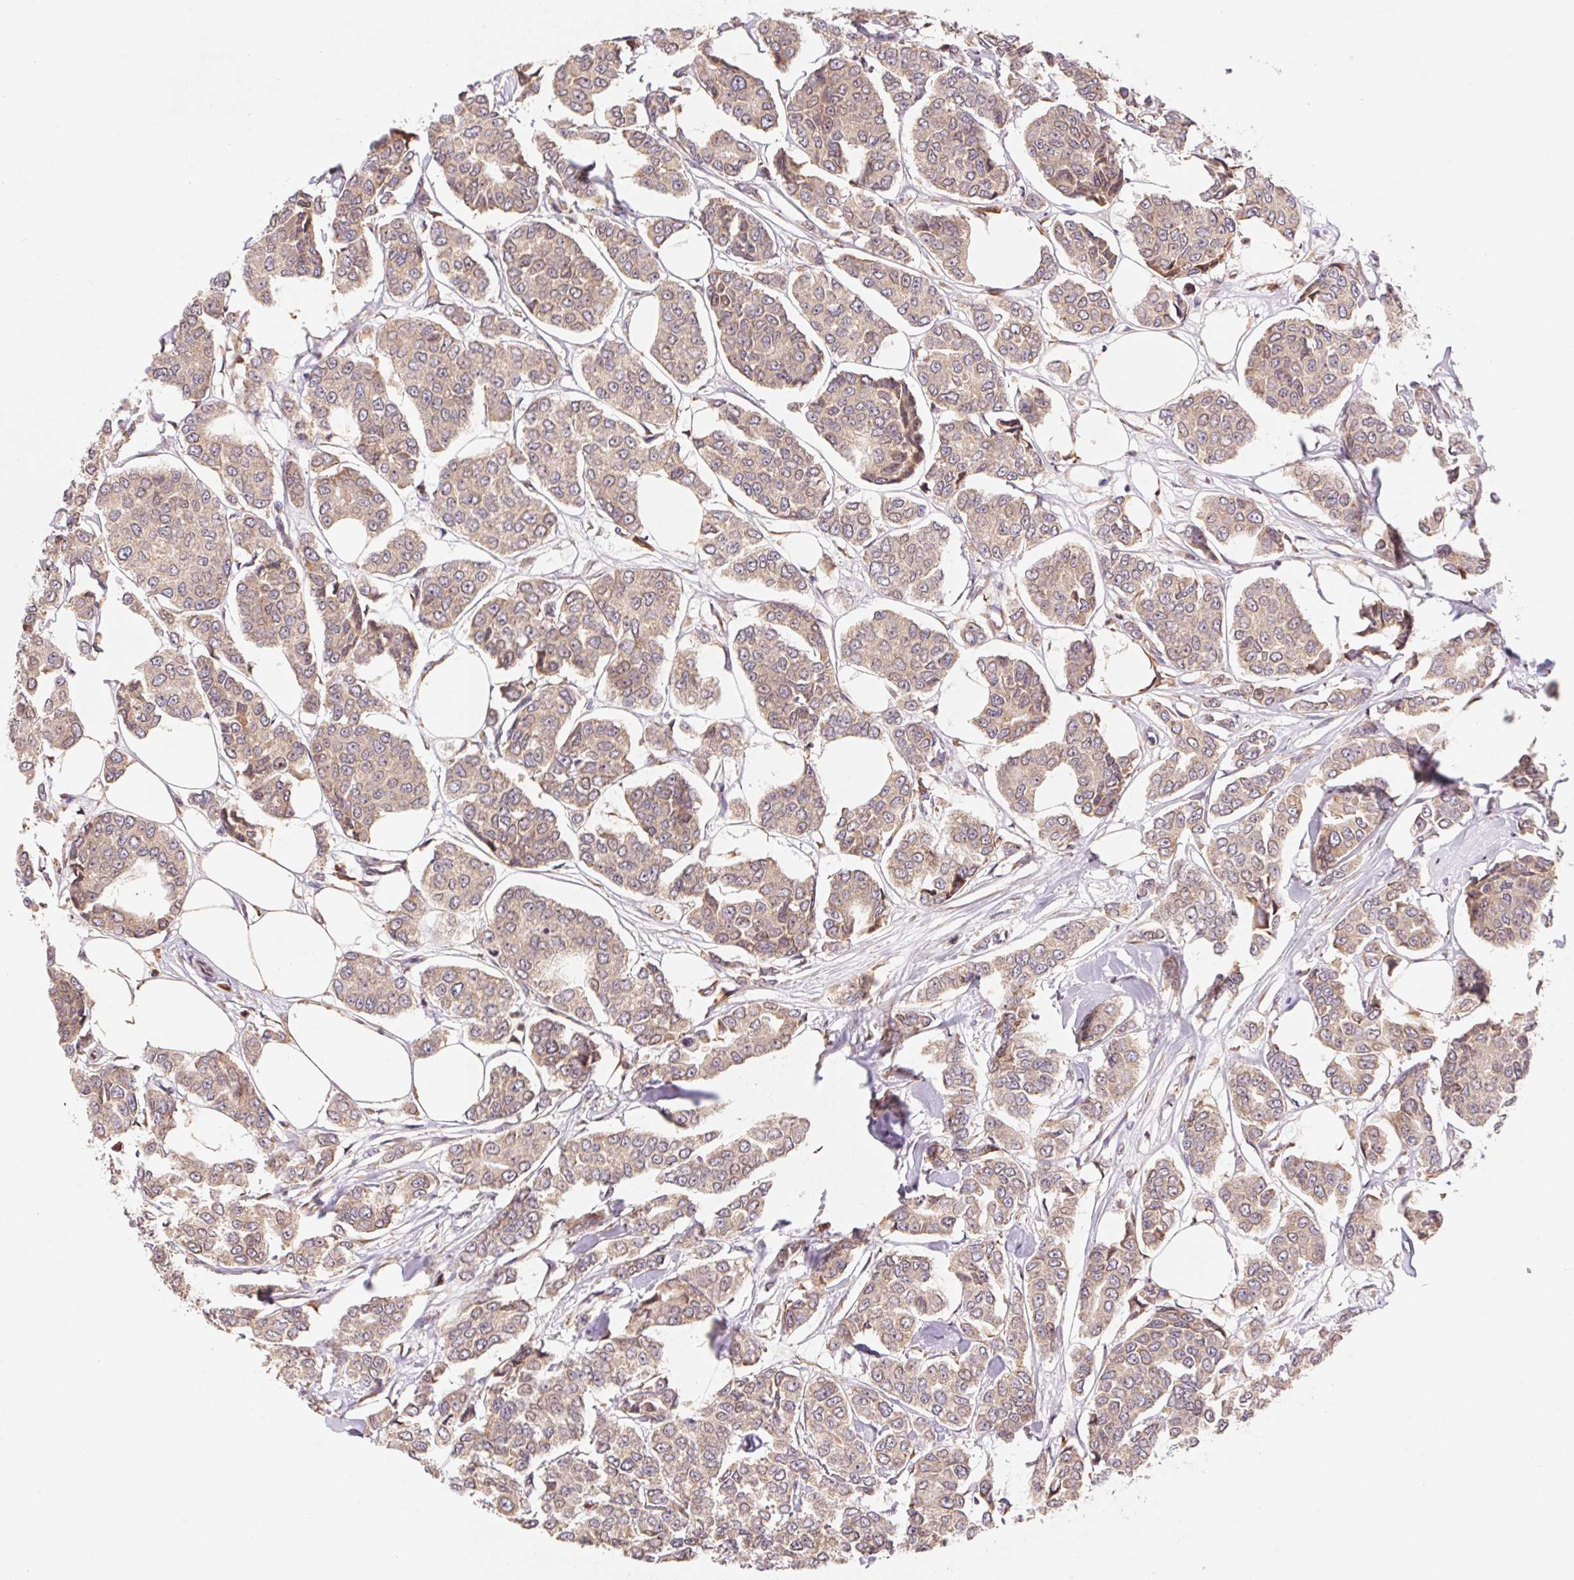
{"staining": {"intensity": "weak", "quantity": ">75%", "location": "cytoplasmic/membranous"}, "tissue": "breast cancer", "cell_type": "Tumor cells", "image_type": "cancer", "snomed": [{"axis": "morphology", "description": "Duct carcinoma"}, {"axis": "topography", "description": "Breast"}], "caption": "Immunohistochemical staining of breast cancer exhibits weak cytoplasmic/membranous protein positivity in approximately >75% of tumor cells.", "gene": "RPL27A", "patient": {"sex": "female", "age": 94}}